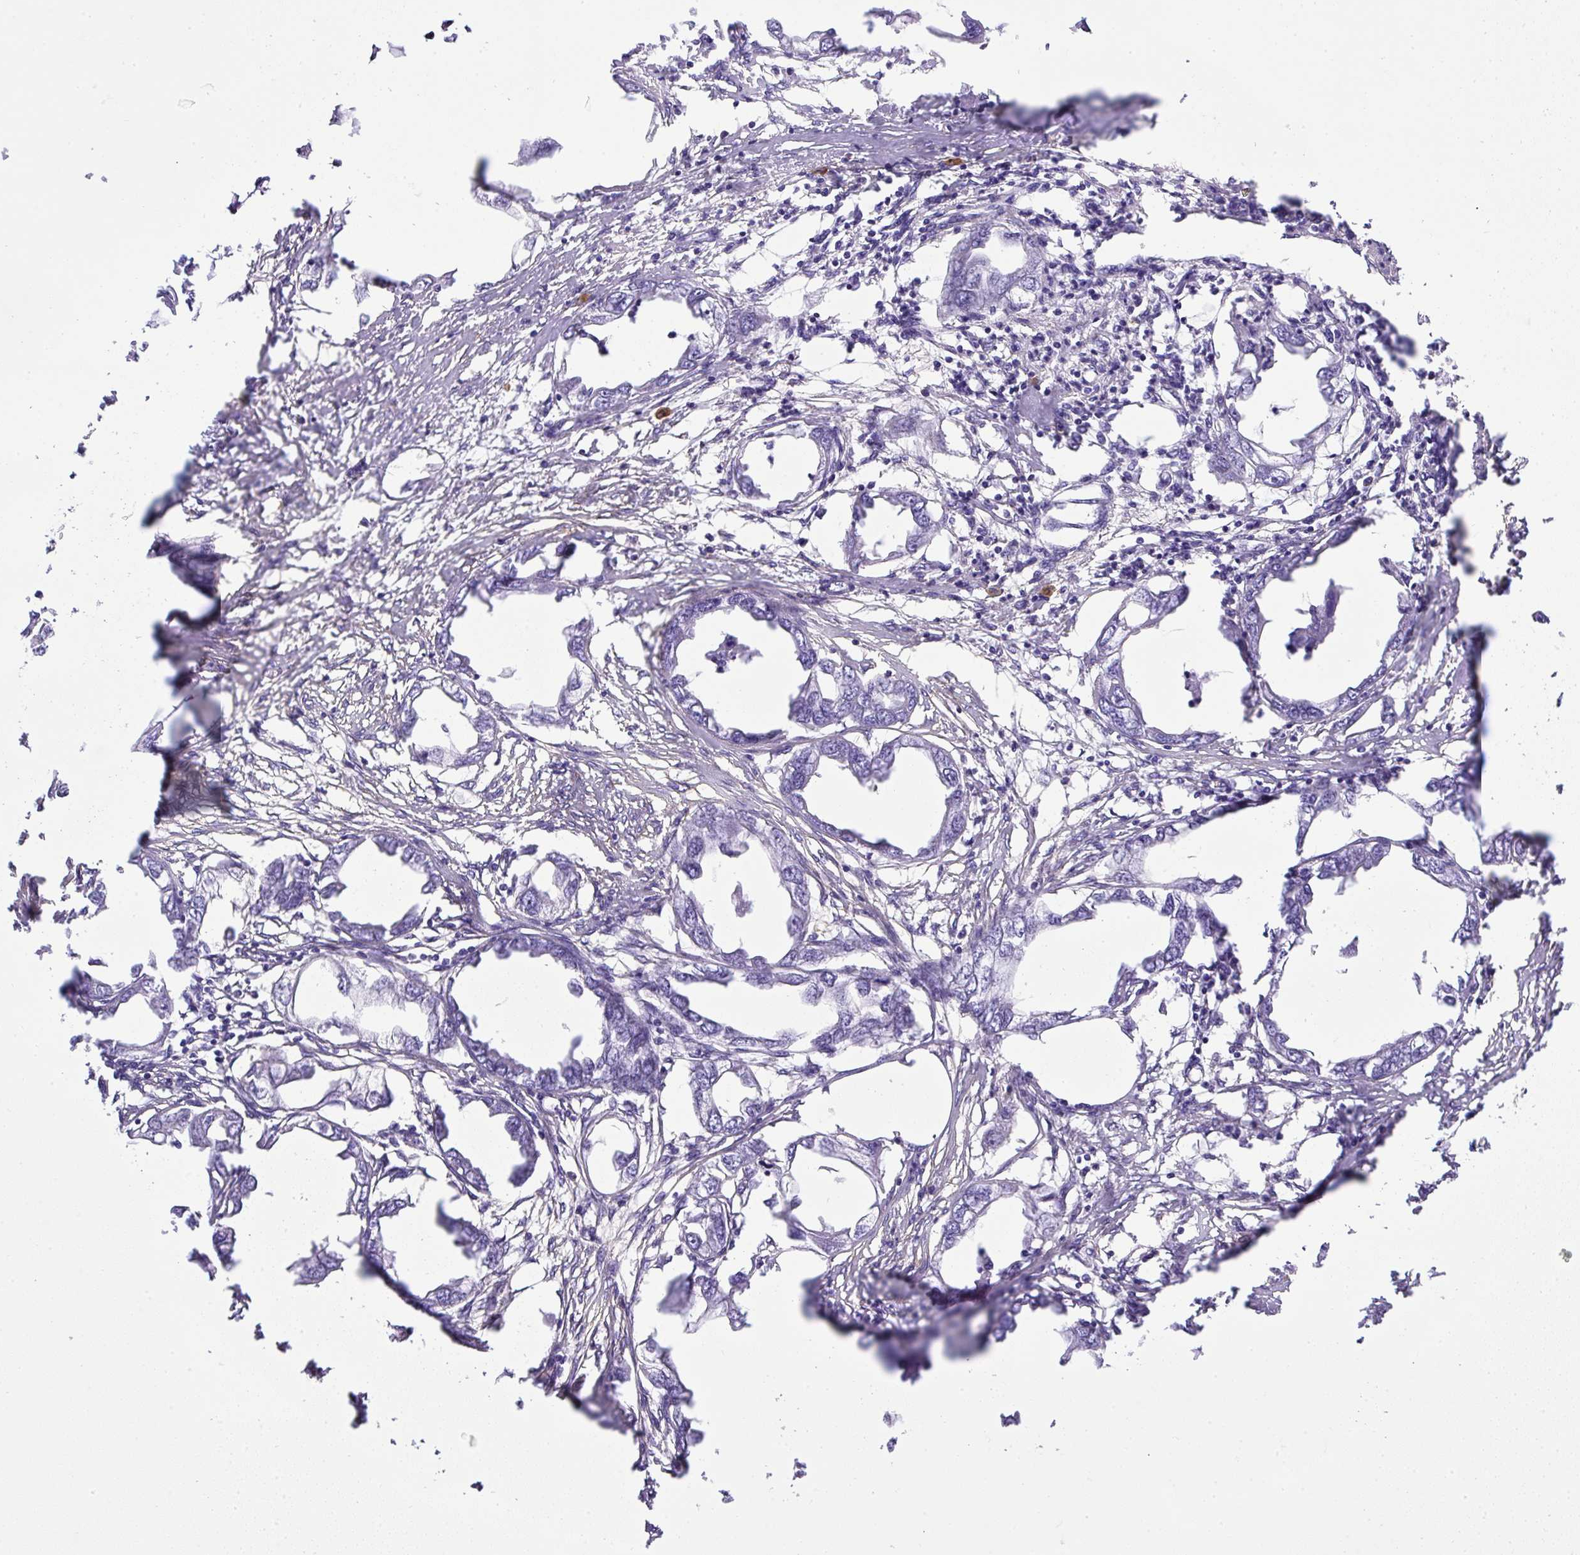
{"staining": {"intensity": "negative", "quantity": "none", "location": "none"}, "tissue": "endometrial cancer", "cell_type": "Tumor cells", "image_type": "cancer", "snomed": [{"axis": "morphology", "description": "Adenocarcinoma, NOS"}, {"axis": "morphology", "description": "Adenocarcinoma, metastatic, NOS"}, {"axis": "topography", "description": "Adipose tissue"}, {"axis": "topography", "description": "Endometrium"}], "caption": "This photomicrograph is of endometrial cancer (adenocarcinoma) stained with immunohistochemistry (IHC) to label a protein in brown with the nuclei are counter-stained blue. There is no positivity in tumor cells.", "gene": "MAGEB5", "patient": {"sex": "female", "age": 67}}